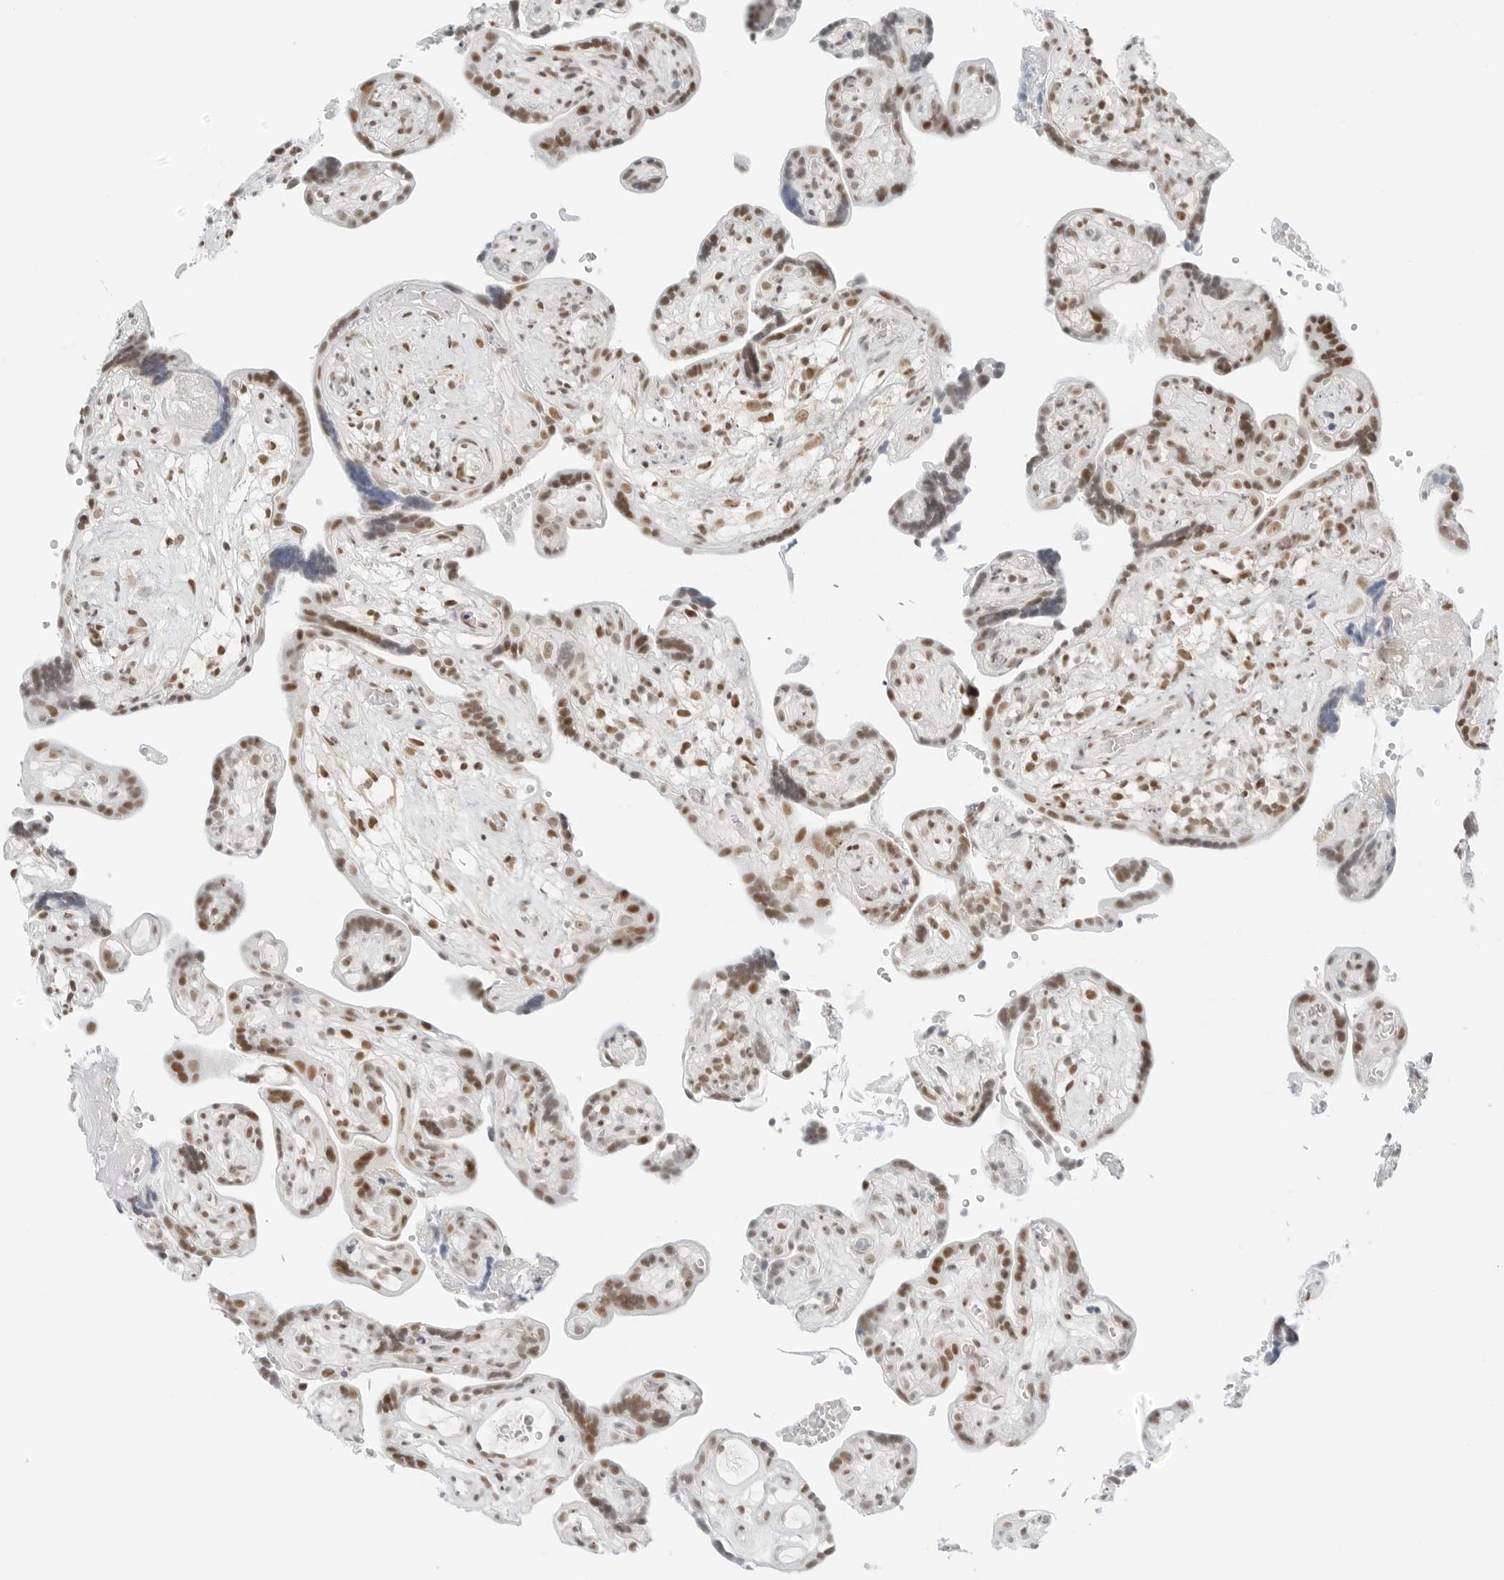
{"staining": {"intensity": "strong", "quantity": ">75%", "location": "nuclear"}, "tissue": "placenta", "cell_type": "Decidual cells", "image_type": "normal", "snomed": [{"axis": "morphology", "description": "Normal tissue, NOS"}, {"axis": "topography", "description": "Placenta"}], "caption": "About >75% of decidual cells in benign placenta reveal strong nuclear protein expression as visualized by brown immunohistochemical staining.", "gene": "CRTC2", "patient": {"sex": "female", "age": 30}}